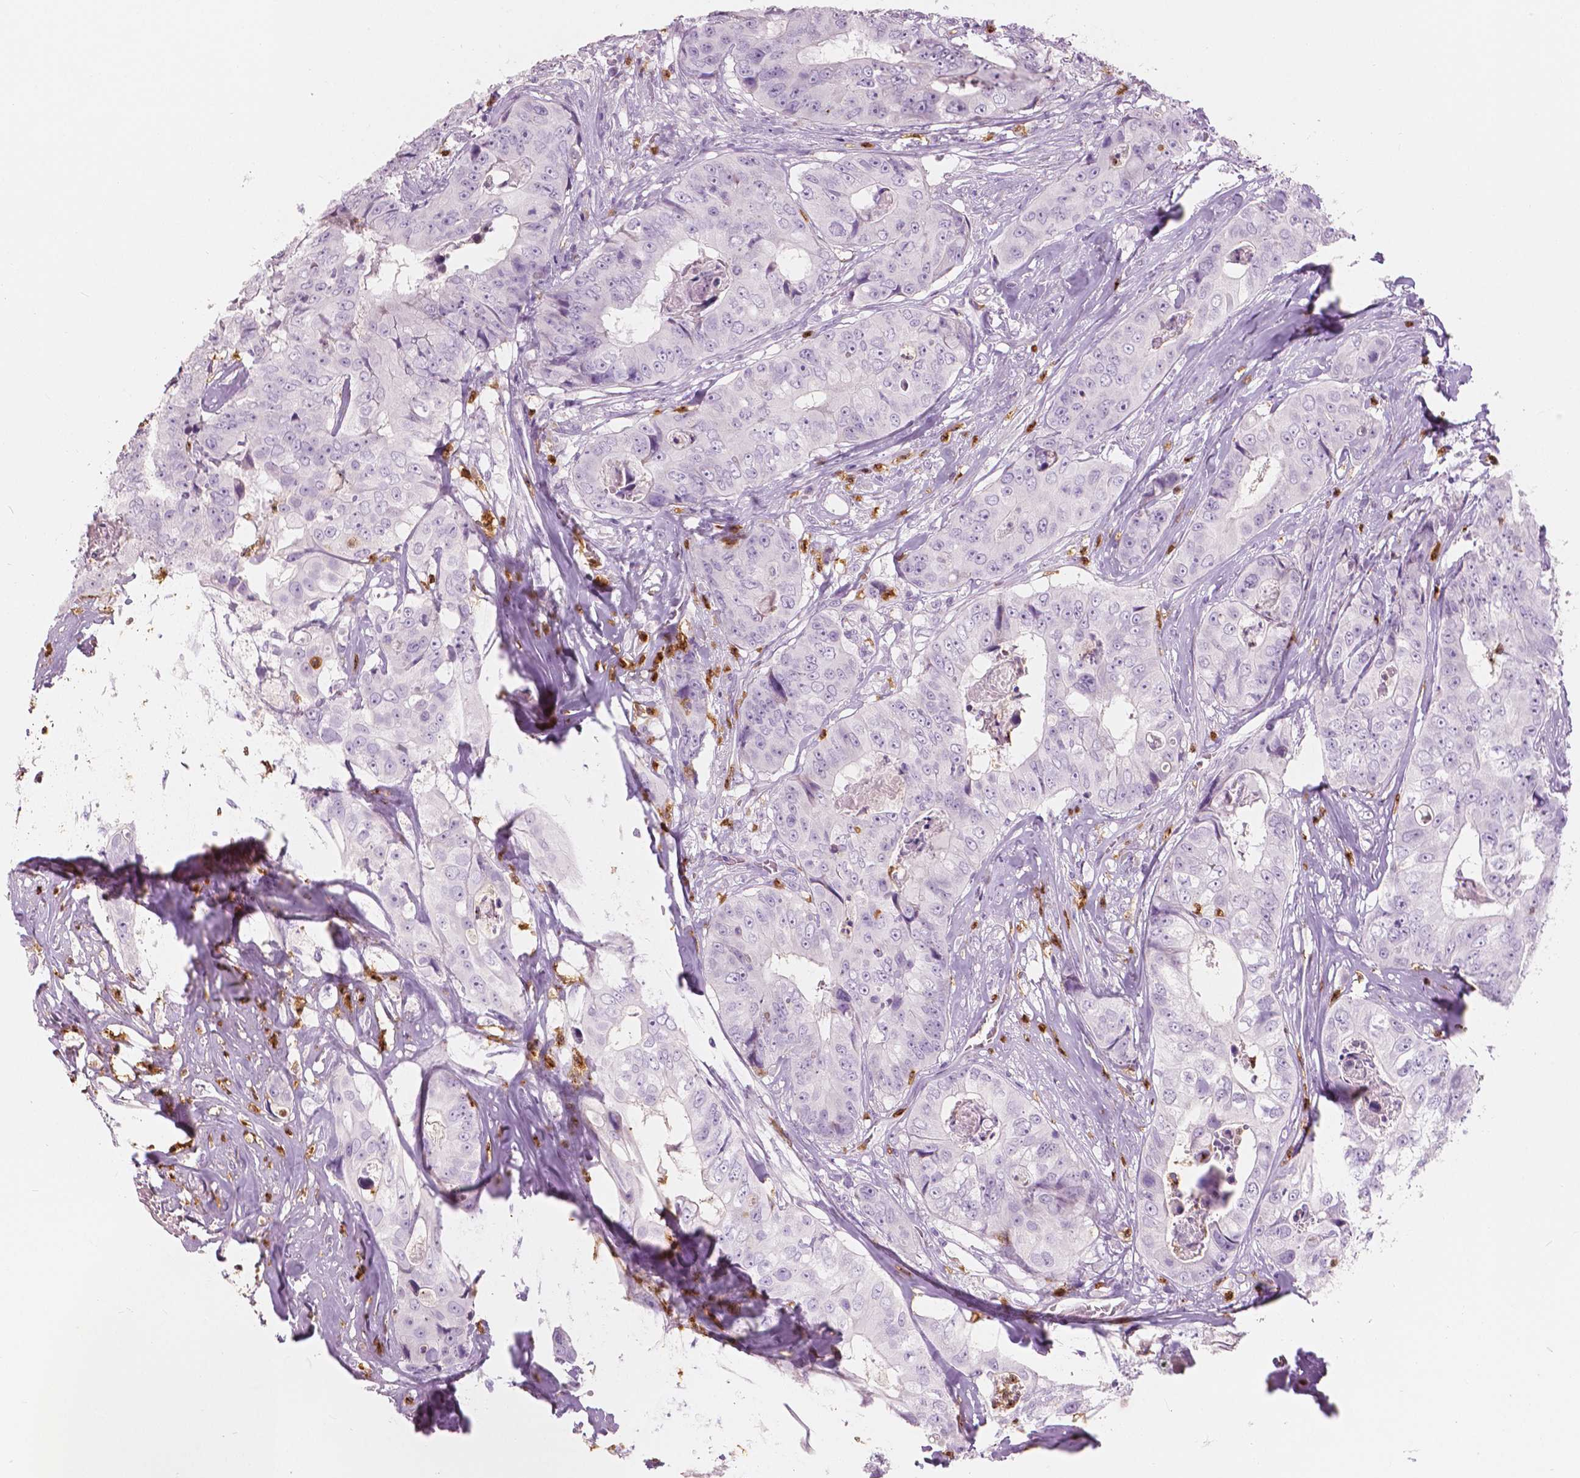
{"staining": {"intensity": "negative", "quantity": "none", "location": "none"}, "tissue": "colorectal cancer", "cell_type": "Tumor cells", "image_type": "cancer", "snomed": [{"axis": "morphology", "description": "Adenocarcinoma, NOS"}, {"axis": "topography", "description": "Rectum"}], "caption": "The IHC image has no significant staining in tumor cells of colorectal adenocarcinoma tissue. (DAB (3,3'-diaminobenzidine) immunohistochemistry, high magnification).", "gene": "CXCR2", "patient": {"sex": "female", "age": 62}}